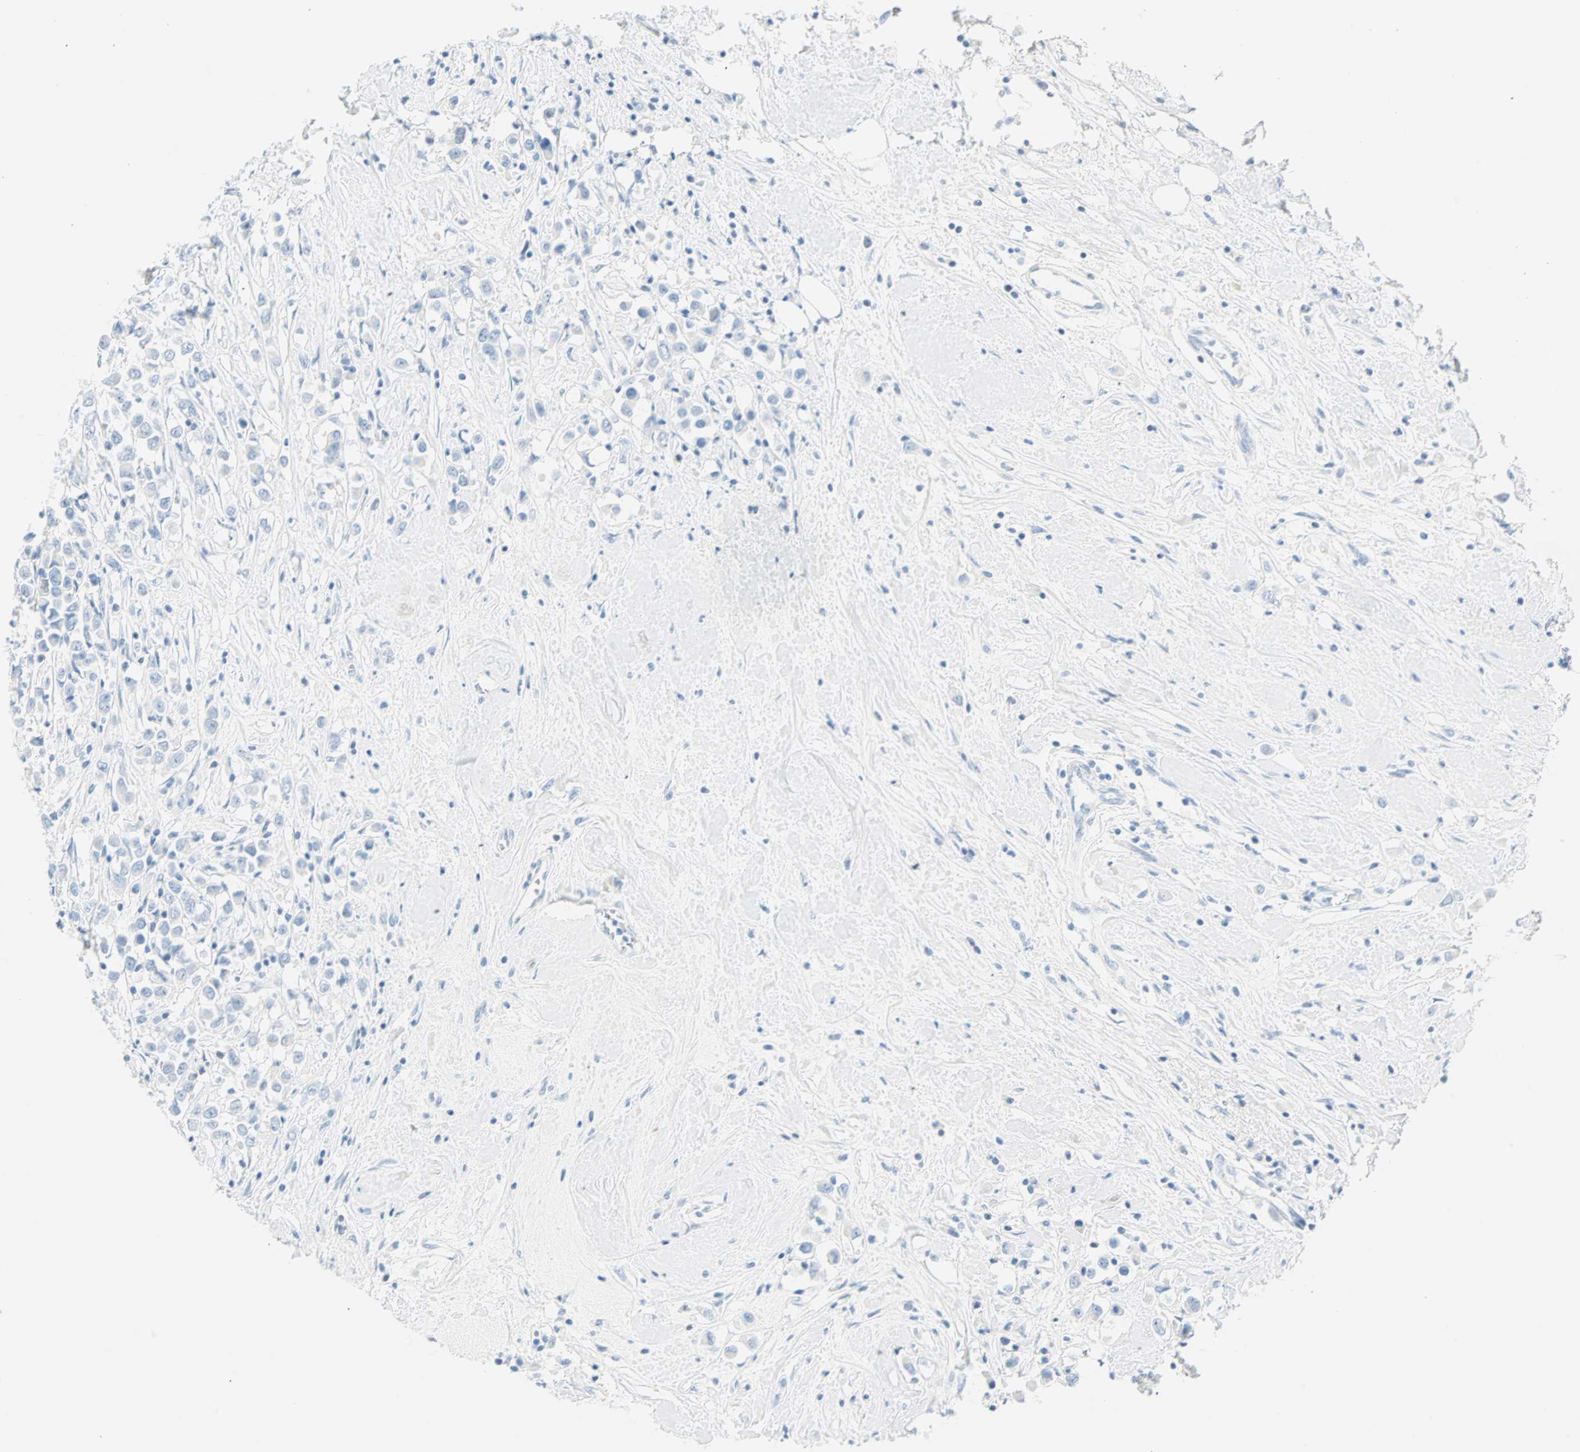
{"staining": {"intensity": "negative", "quantity": "none", "location": "none"}, "tissue": "breast cancer", "cell_type": "Tumor cells", "image_type": "cancer", "snomed": [{"axis": "morphology", "description": "Duct carcinoma"}, {"axis": "topography", "description": "Breast"}], "caption": "This is an immunohistochemistry (IHC) micrograph of human breast cancer (infiltrating ductal carcinoma). There is no expression in tumor cells.", "gene": "NES", "patient": {"sex": "female", "age": 61}}